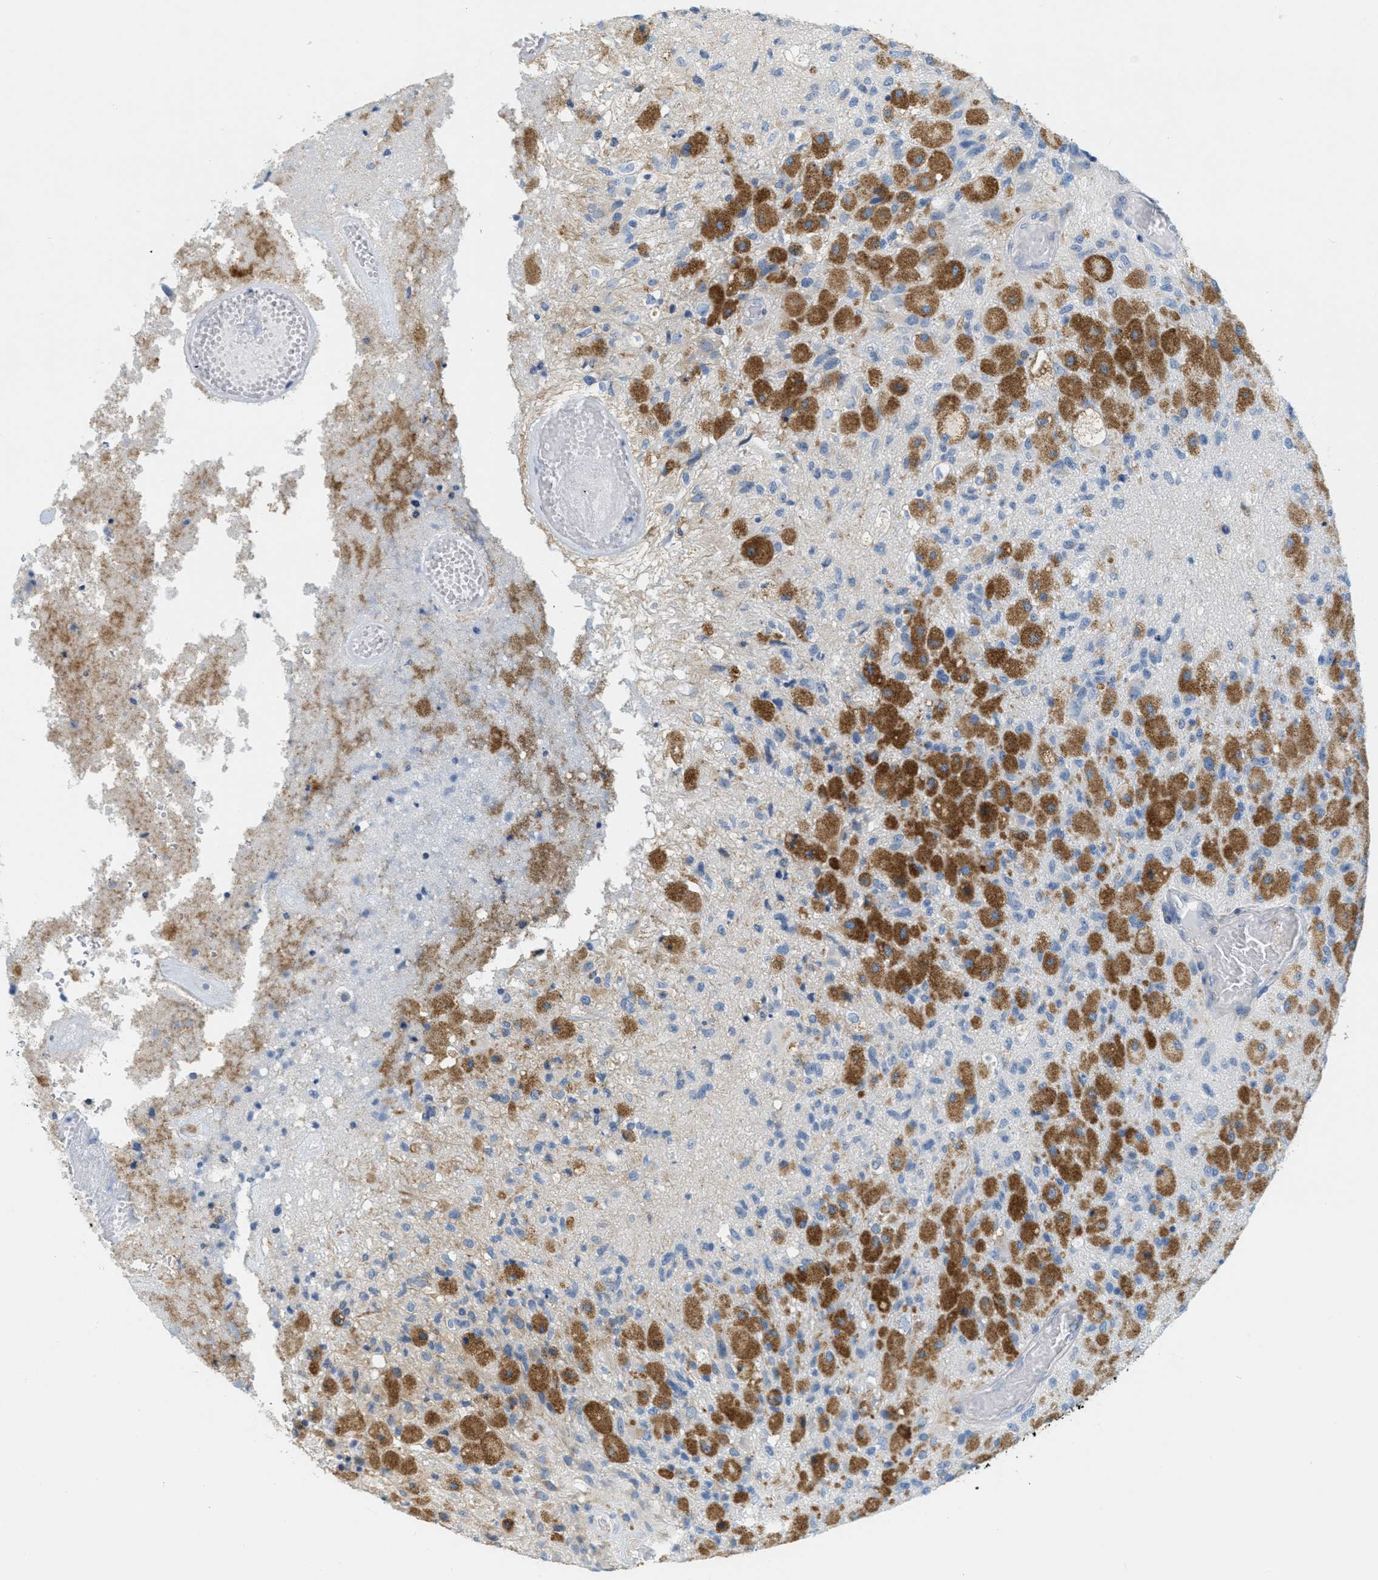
{"staining": {"intensity": "strong", "quantity": ">75%", "location": "cytoplasmic/membranous"}, "tissue": "glioma", "cell_type": "Tumor cells", "image_type": "cancer", "snomed": [{"axis": "morphology", "description": "Normal tissue, NOS"}, {"axis": "morphology", "description": "Glioma, malignant, High grade"}, {"axis": "topography", "description": "Cerebral cortex"}], "caption": "An immunohistochemistry (IHC) image of tumor tissue is shown. Protein staining in brown shows strong cytoplasmic/membranous positivity in malignant glioma (high-grade) within tumor cells.", "gene": "TEX264", "patient": {"sex": "male", "age": 77}}